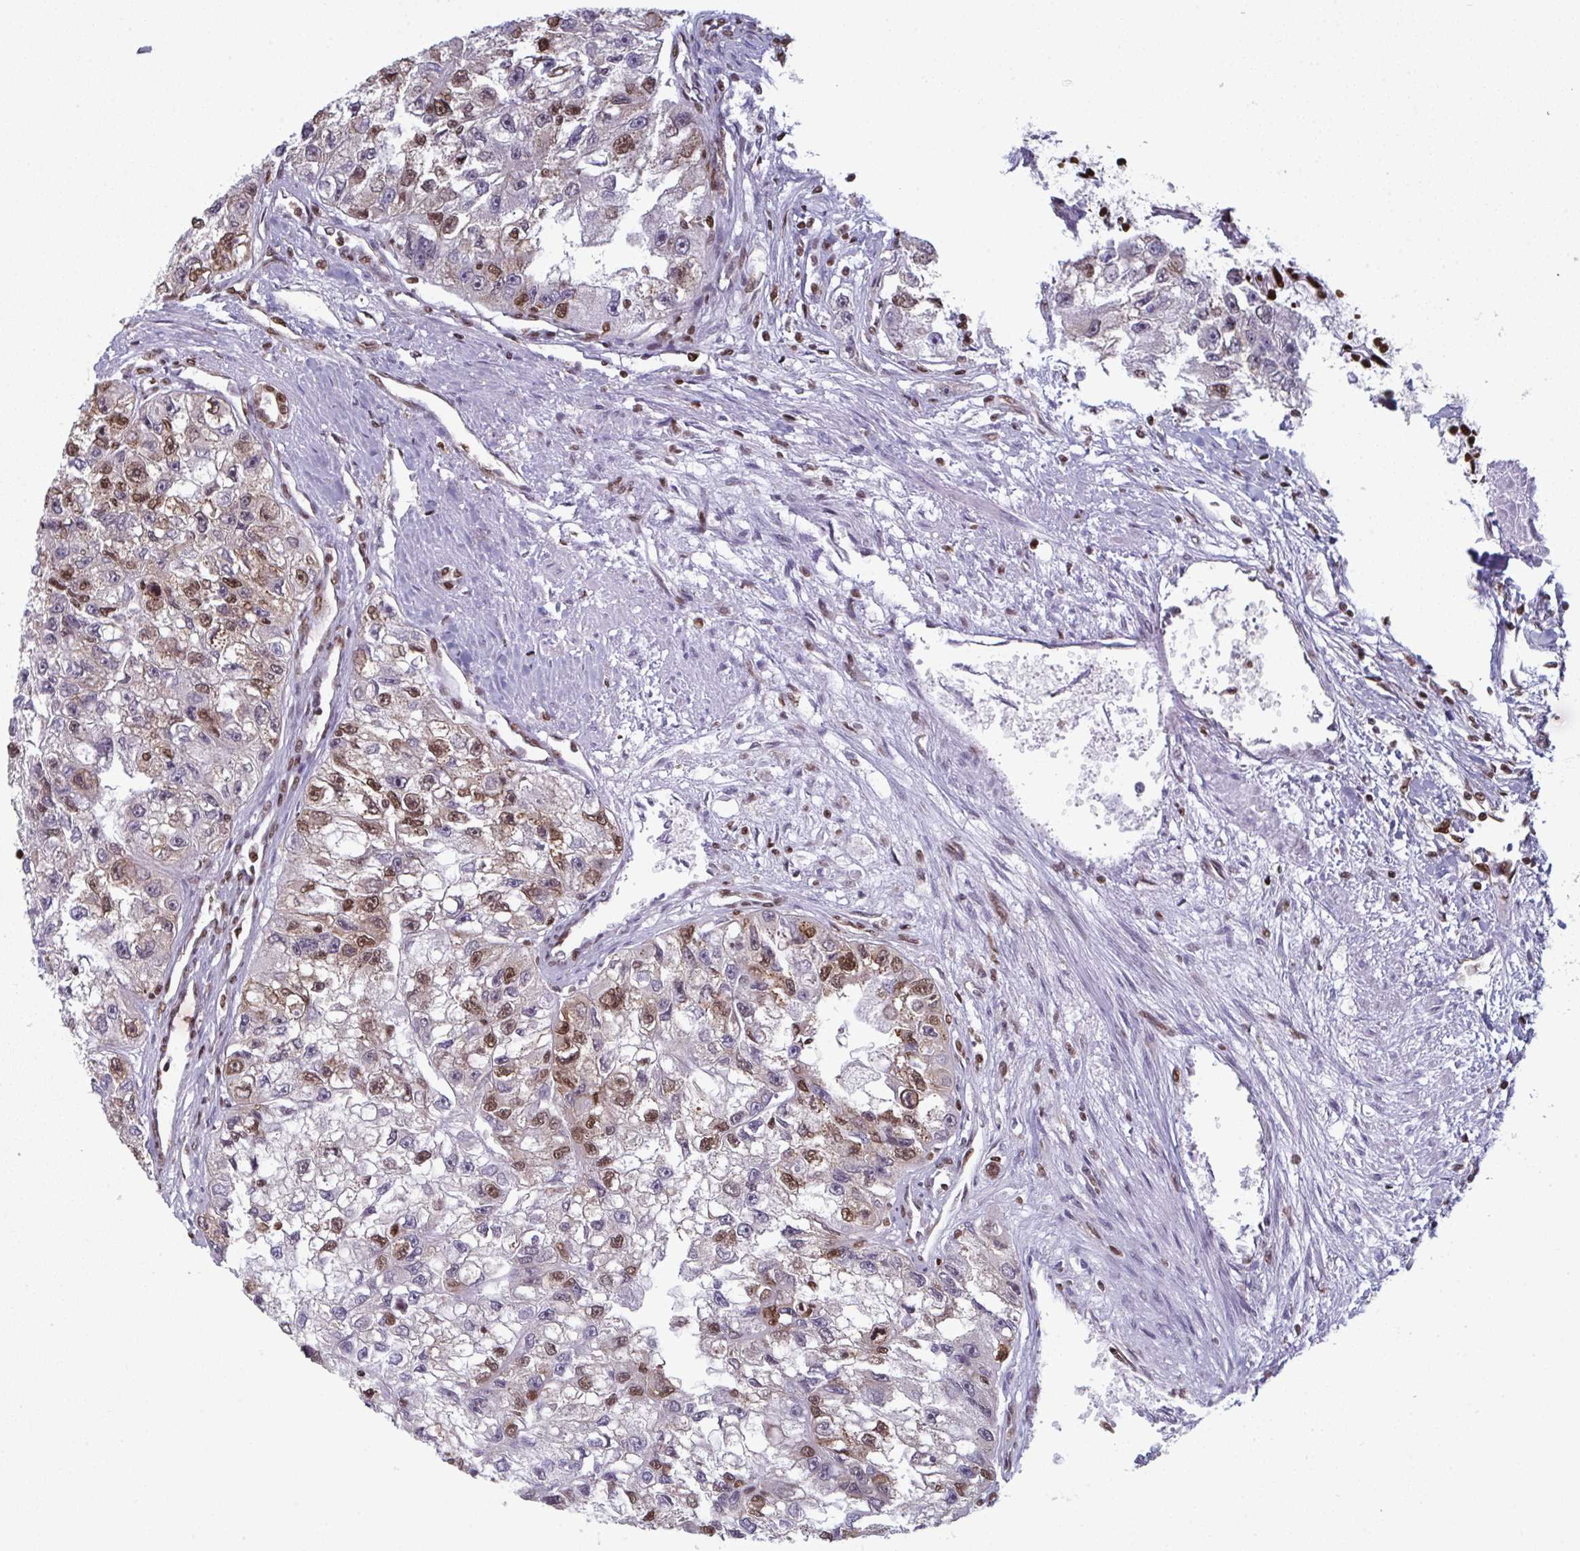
{"staining": {"intensity": "moderate", "quantity": "25%-75%", "location": "nuclear"}, "tissue": "renal cancer", "cell_type": "Tumor cells", "image_type": "cancer", "snomed": [{"axis": "morphology", "description": "Adenocarcinoma, NOS"}, {"axis": "topography", "description": "Kidney"}], "caption": "Immunohistochemical staining of renal adenocarcinoma reveals moderate nuclear protein staining in about 25%-75% of tumor cells. The protein of interest is stained brown, and the nuclei are stained in blue (DAB IHC with brightfield microscopy, high magnification).", "gene": "GAR1", "patient": {"sex": "male", "age": 63}}